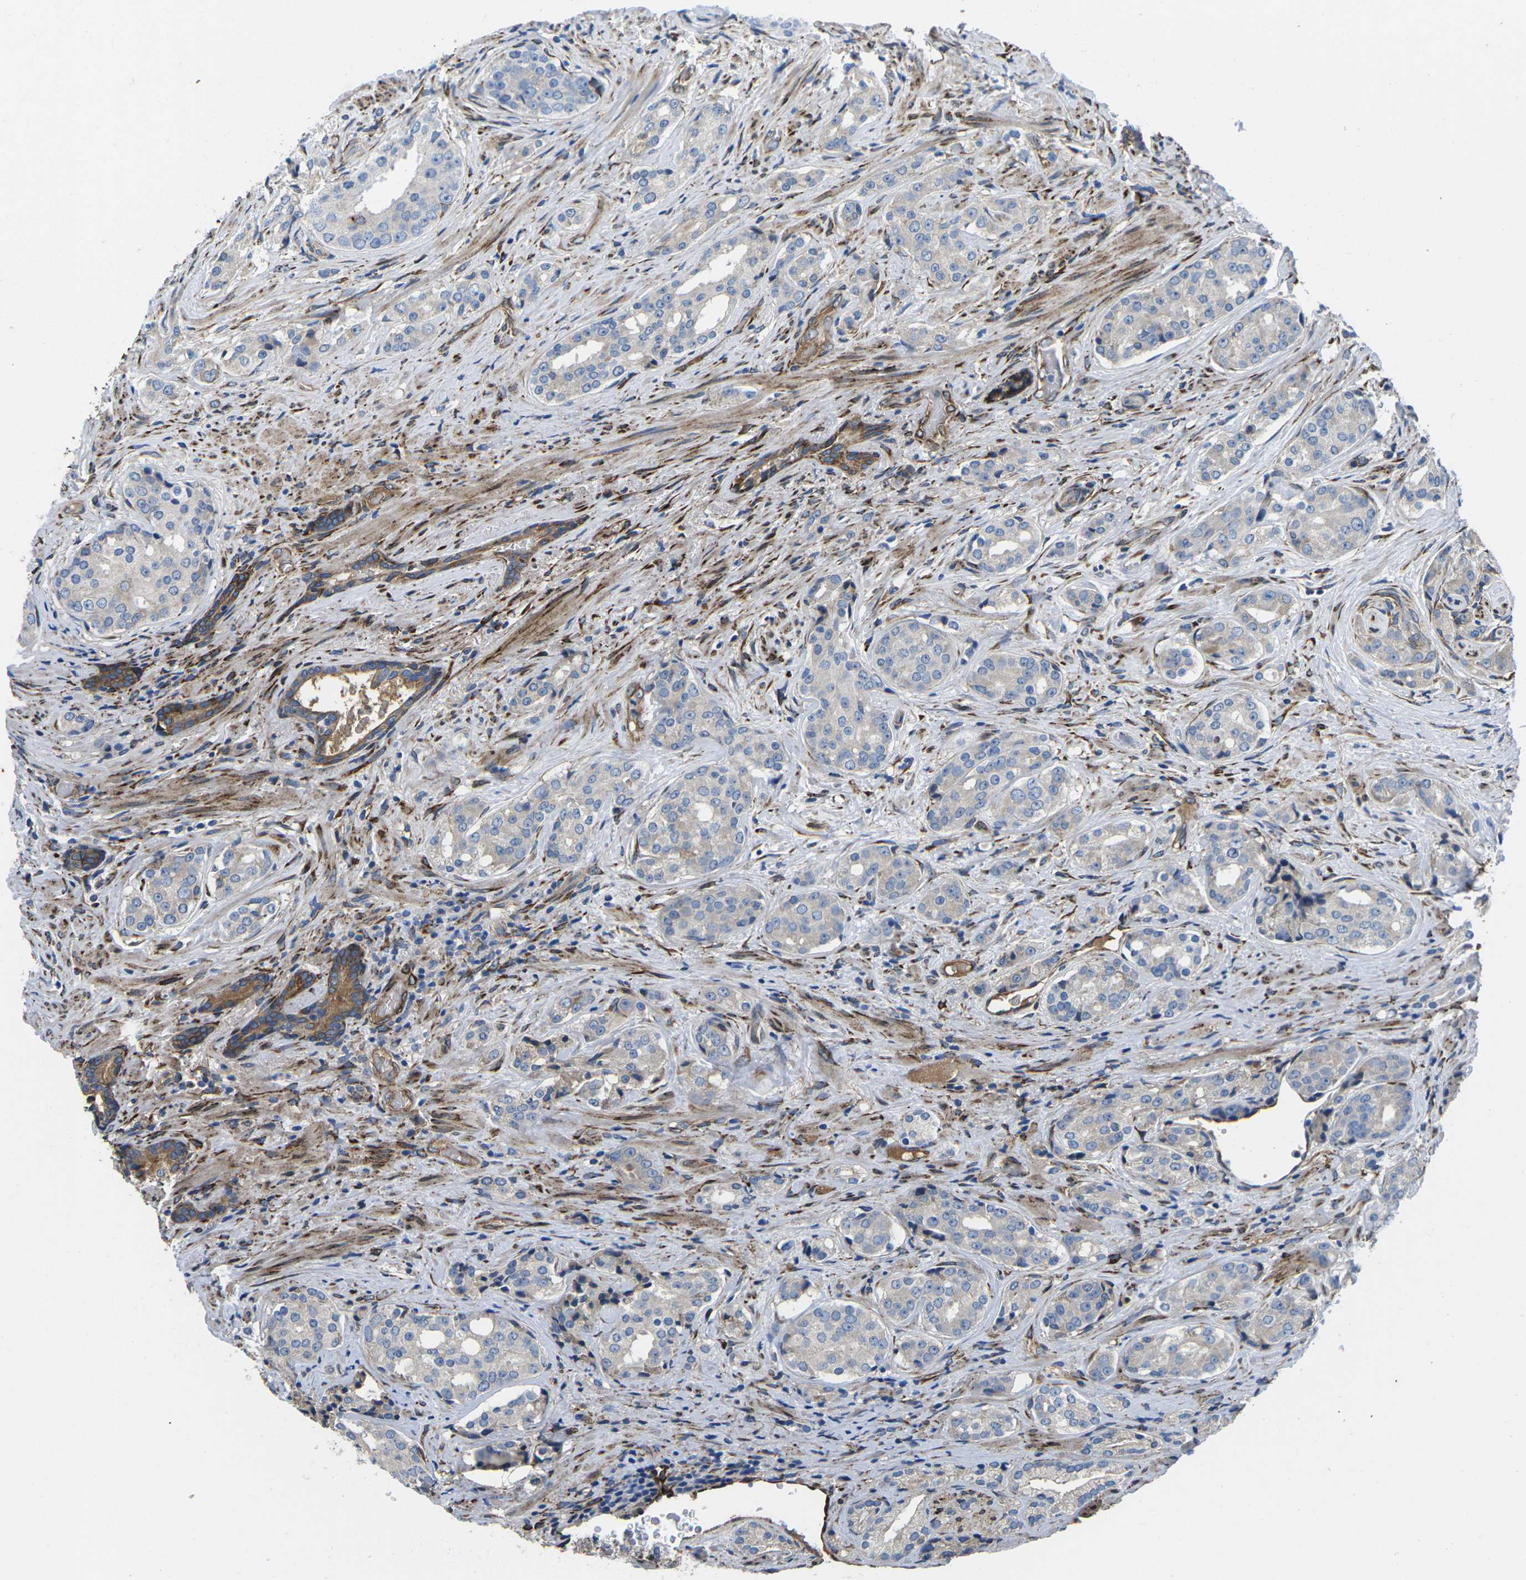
{"staining": {"intensity": "negative", "quantity": "none", "location": "none"}, "tissue": "prostate cancer", "cell_type": "Tumor cells", "image_type": "cancer", "snomed": [{"axis": "morphology", "description": "Adenocarcinoma, High grade"}, {"axis": "topography", "description": "Prostate"}], "caption": "A high-resolution histopathology image shows immunohistochemistry (IHC) staining of prostate adenocarcinoma (high-grade), which demonstrates no significant positivity in tumor cells.", "gene": "PDZD8", "patient": {"sex": "male", "age": 71}}